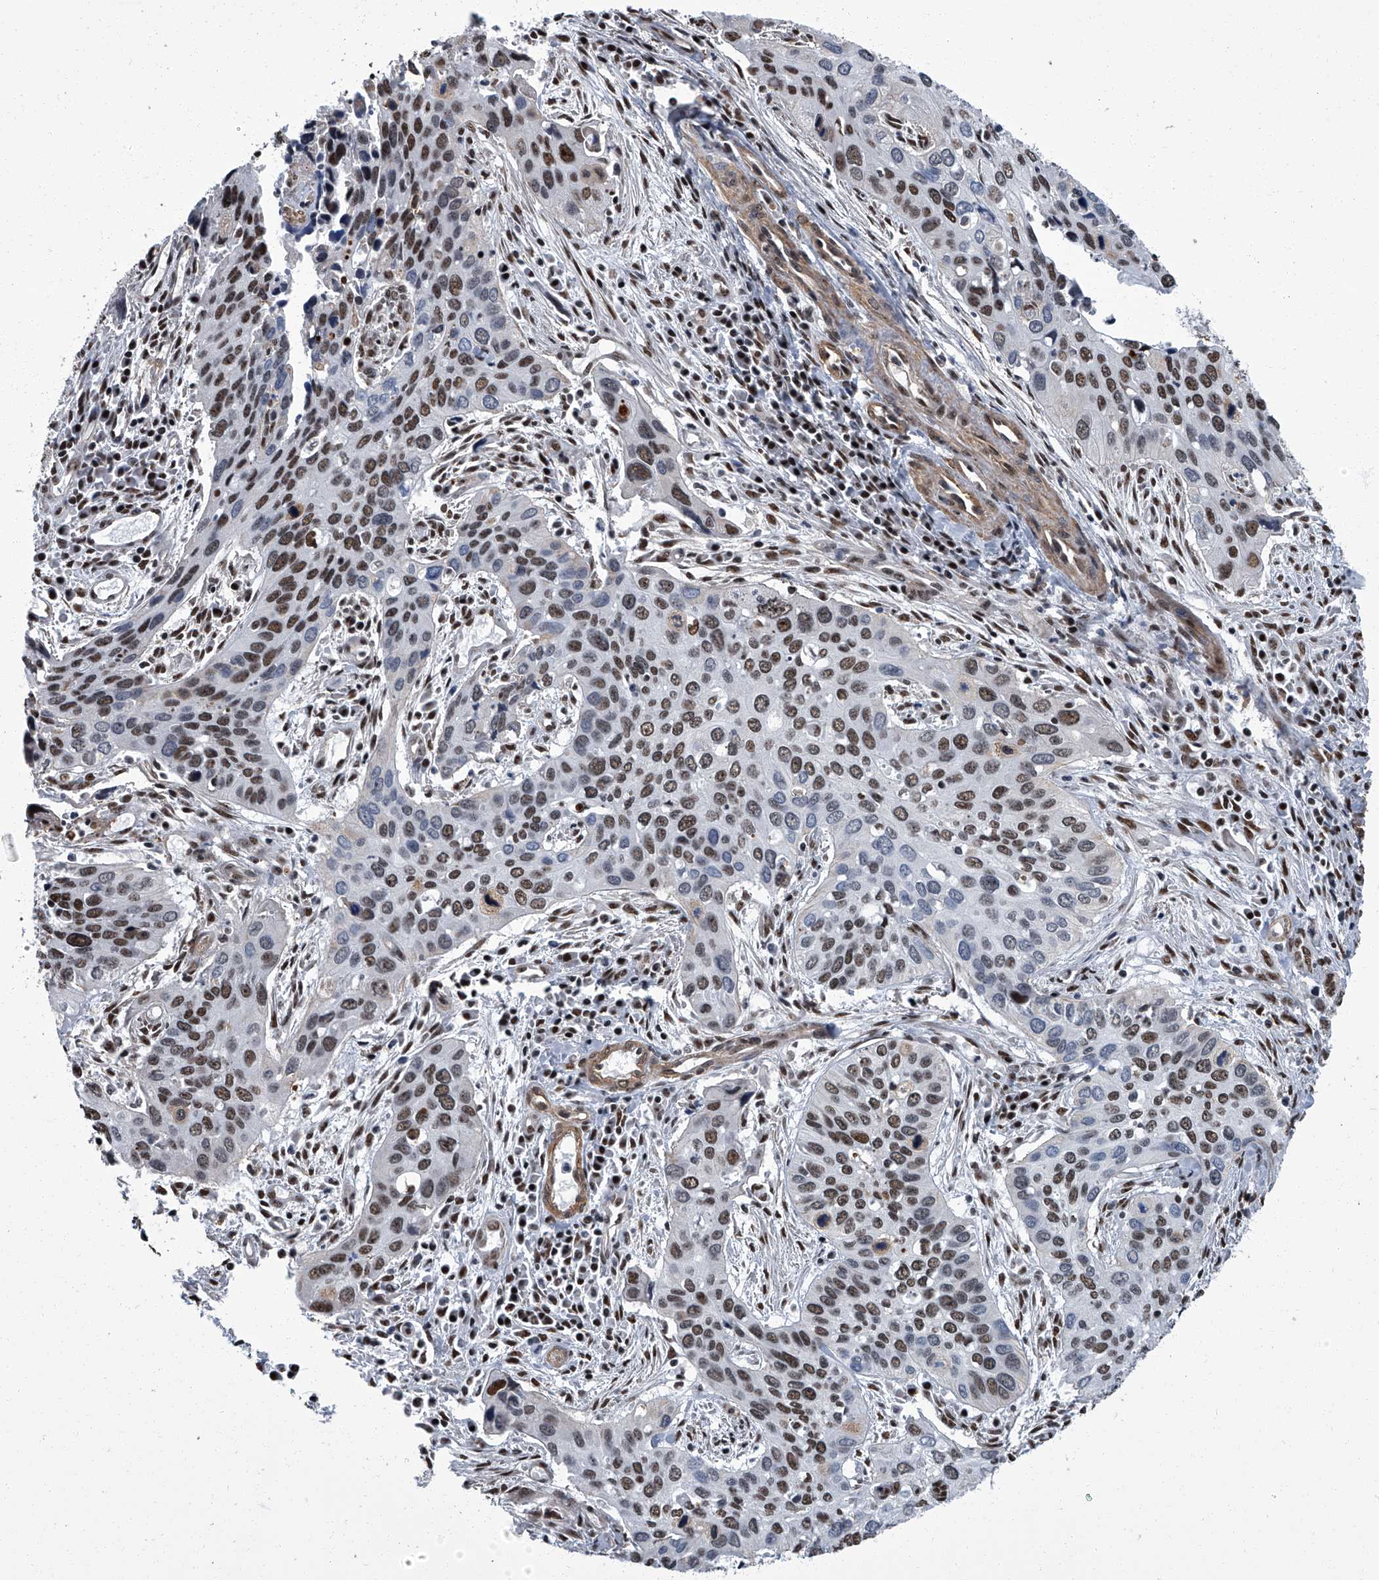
{"staining": {"intensity": "moderate", "quantity": "25%-75%", "location": "nuclear"}, "tissue": "cervical cancer", "cell_type": "Tumor cells", "image_type": "cancer", "snomed": [{"axis": "morphology", "description": "Squamous cell carcinoma, NOS"}, {"axis": "topography", "description": "Cervix"}], "caption": "A histopathology image of cervical squamous cell carcinoma stained for a protein demonstrates moderate nuclear brown staining in tumor cells.", "gene": "ZNF518B", "patient": {"sex": "female", "age": 55}}